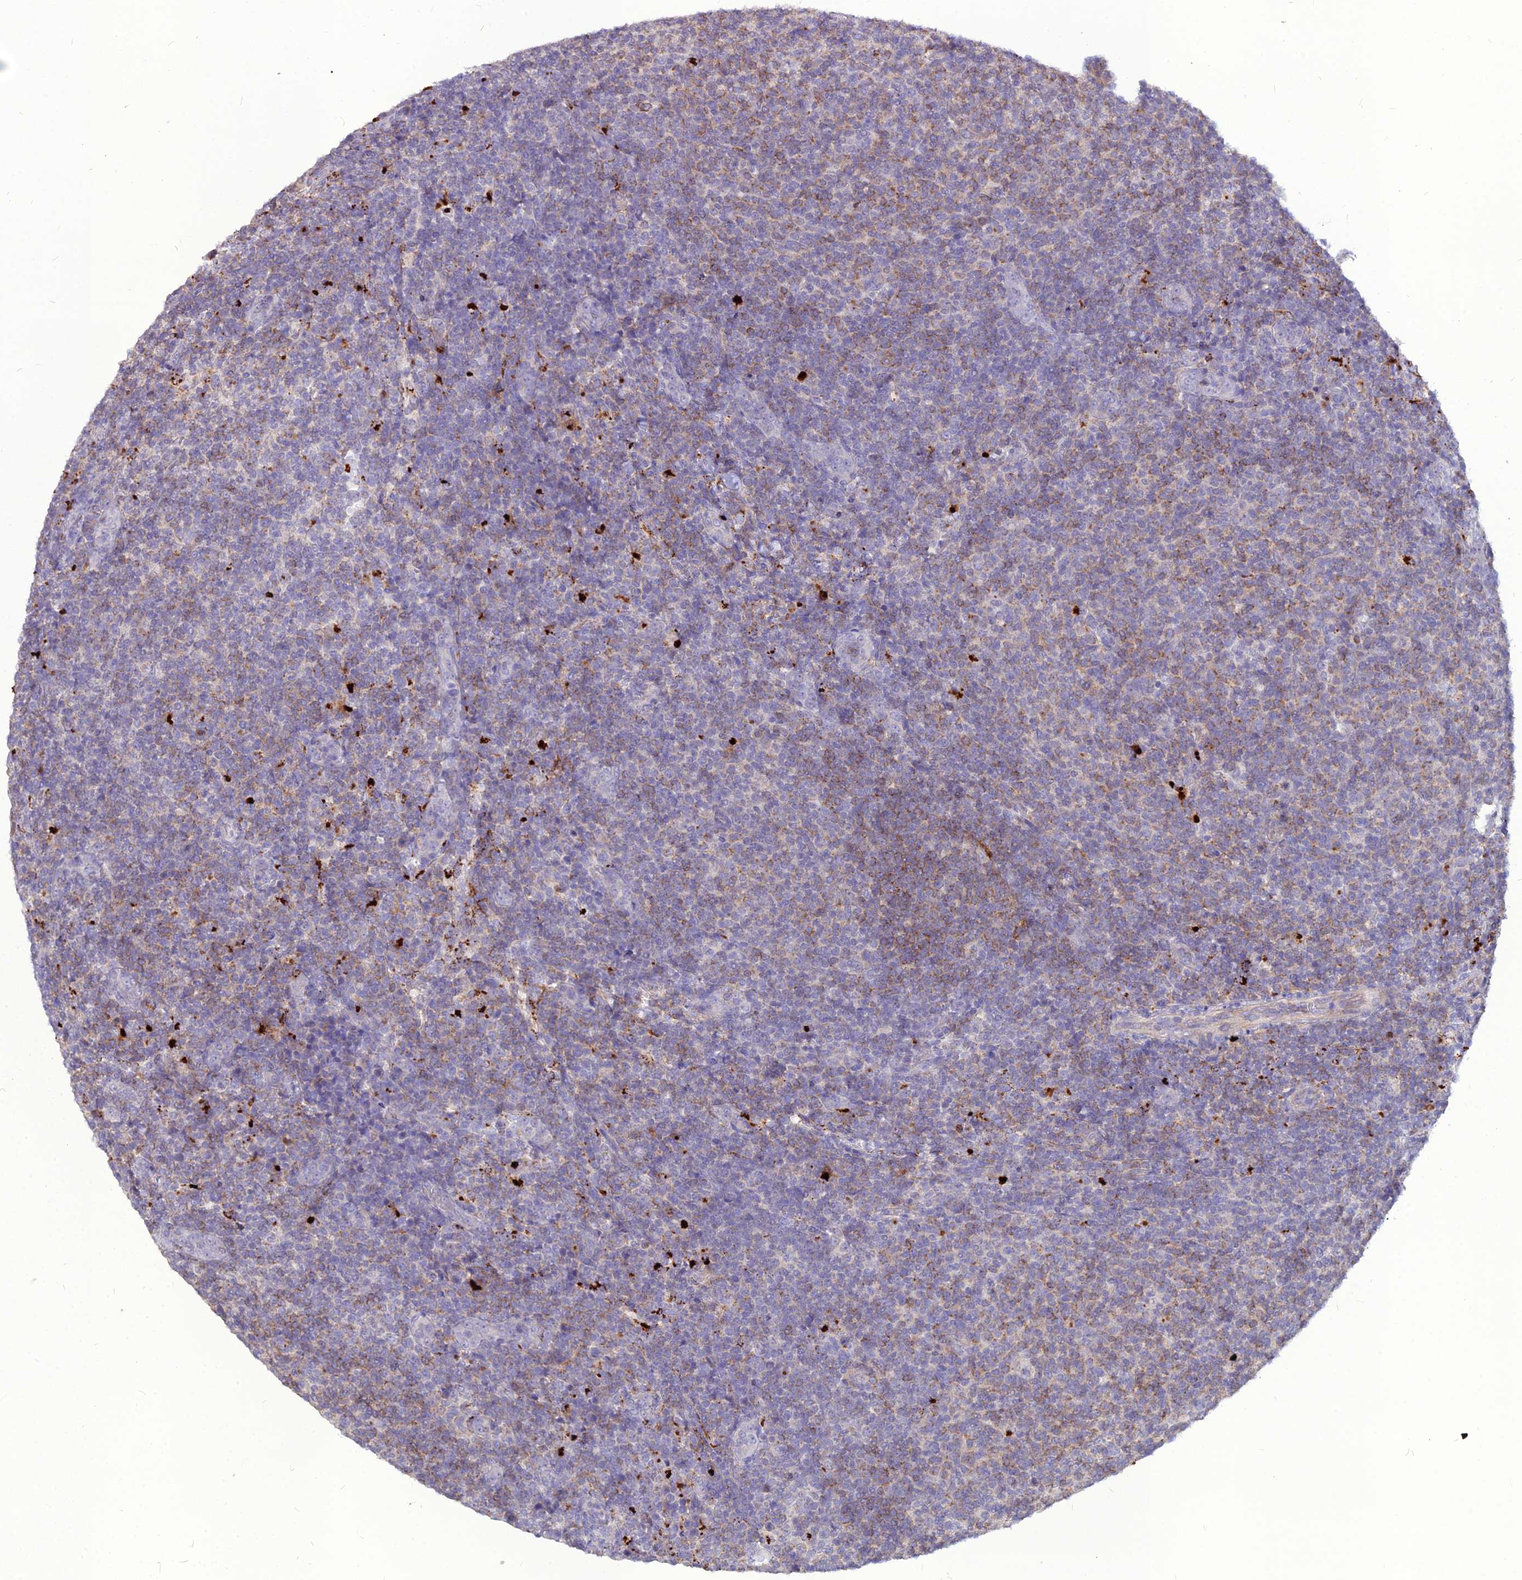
{"staining": {"intensity": "moderate", "quantity": "25%-75%", "location": "cytoplasmic/membranous"}, "tissue": "lymphoma", "cell_type": "Tumor cells", "image_type": "cancer", "snomed": [{"axis": "morphology", "description": "Malignant lymphoma, non-Hodgkin's type, Low grade"}, {"axis": "topography", "description": "Lymph node"}], "caption": "Immunohistochemical staining of malignant lymphoma, non-Hodgkin's type (low-grade) shows moderate cytoplasmic/membranous protein positivity in about 25%-75% of tumor cells.", "gene": "PCED1B", "patient": {"sex": "male", "age": 66}}